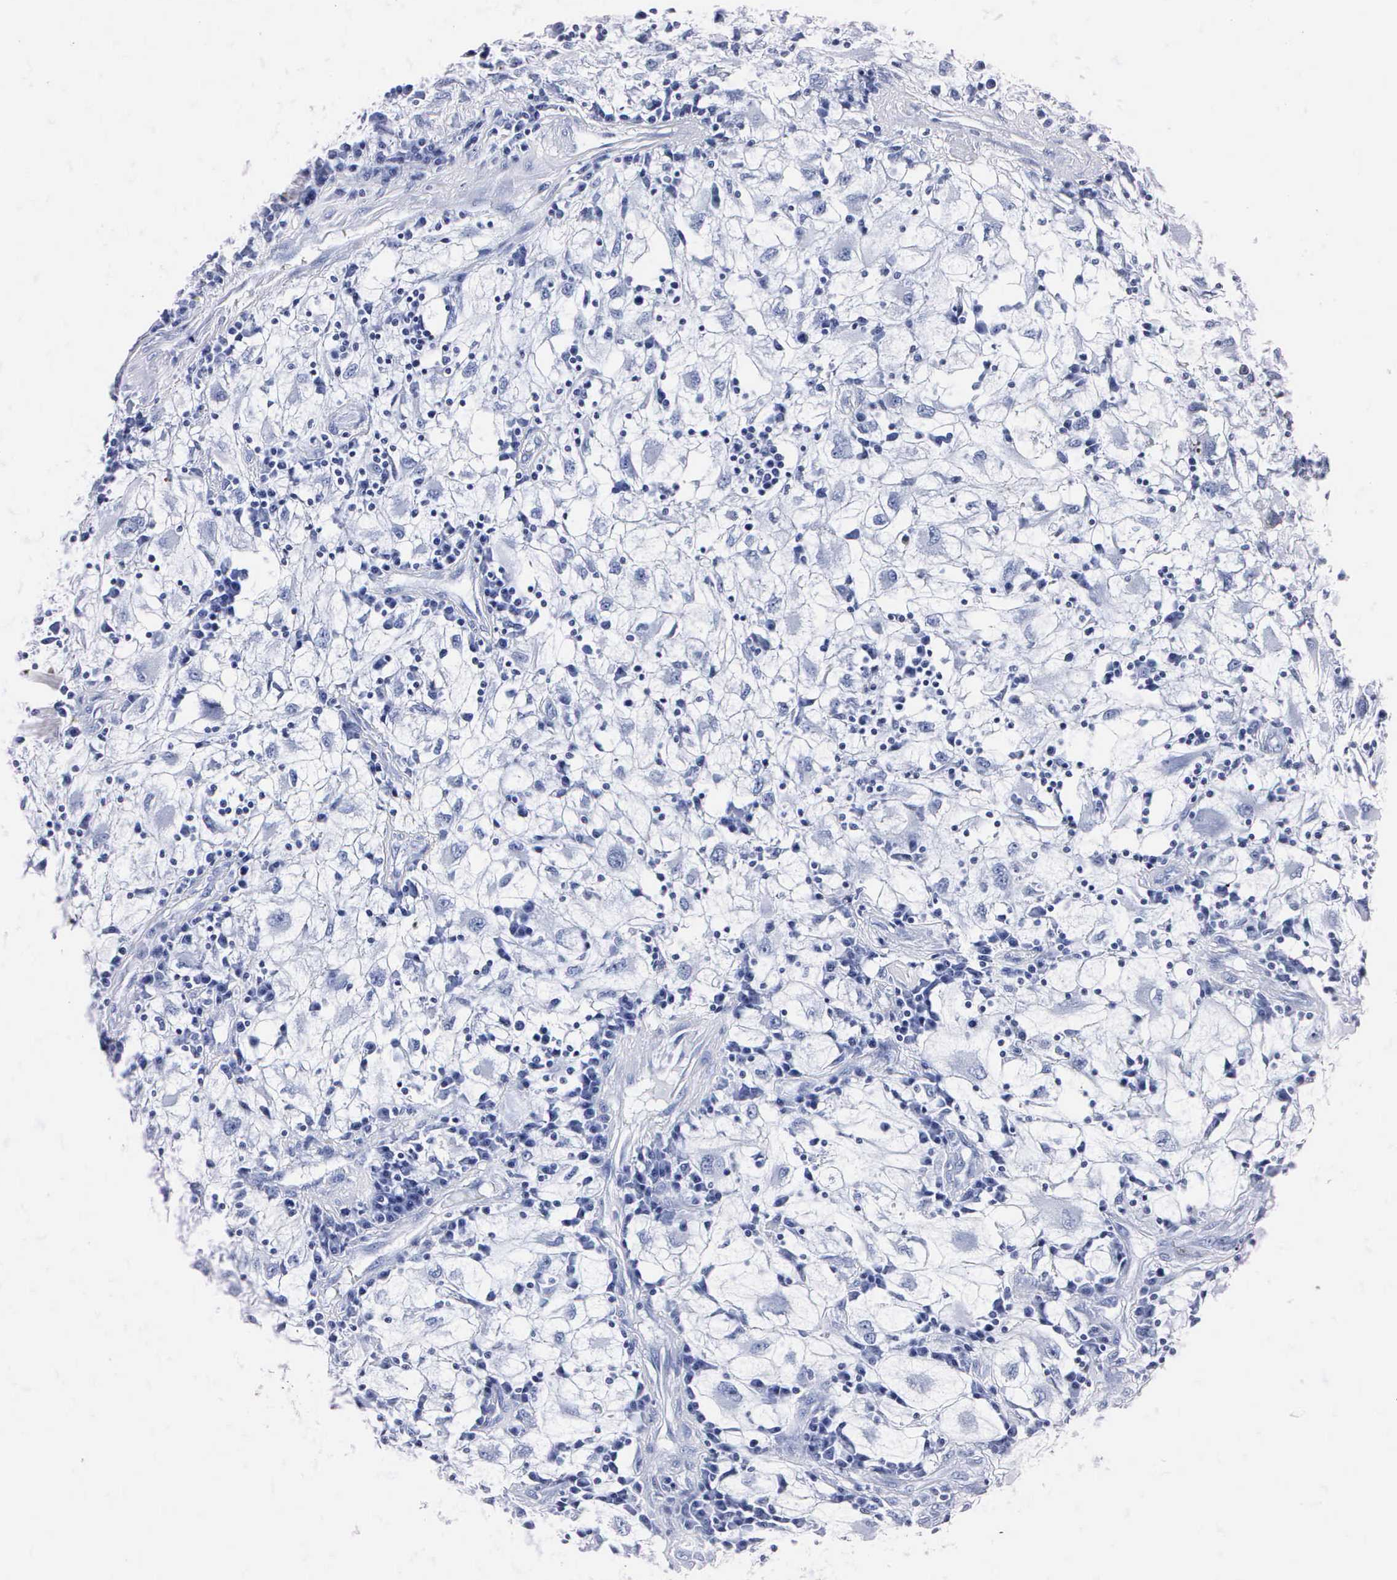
{"staining": {"intensity": "negative", "quantity": "none", "location": "none"}, "tissue": "renal cancer", "cell_type": "Tumor cells", "image_type": "cancer", "snomed": [{"axis": "morphology", "description": "Adenocarcinoma, NOS"}, {"axis": "topography", "description": "Kidney"}], "caption": "High magnification brightfield microscopy of adenocarcinoma (renal) stained with DAB (brown) and counterstained with hematoxylin (blue): tumor cells show no significant positivity.", "gene": "MB", "patient": {"sex": "male", "age": 82}}